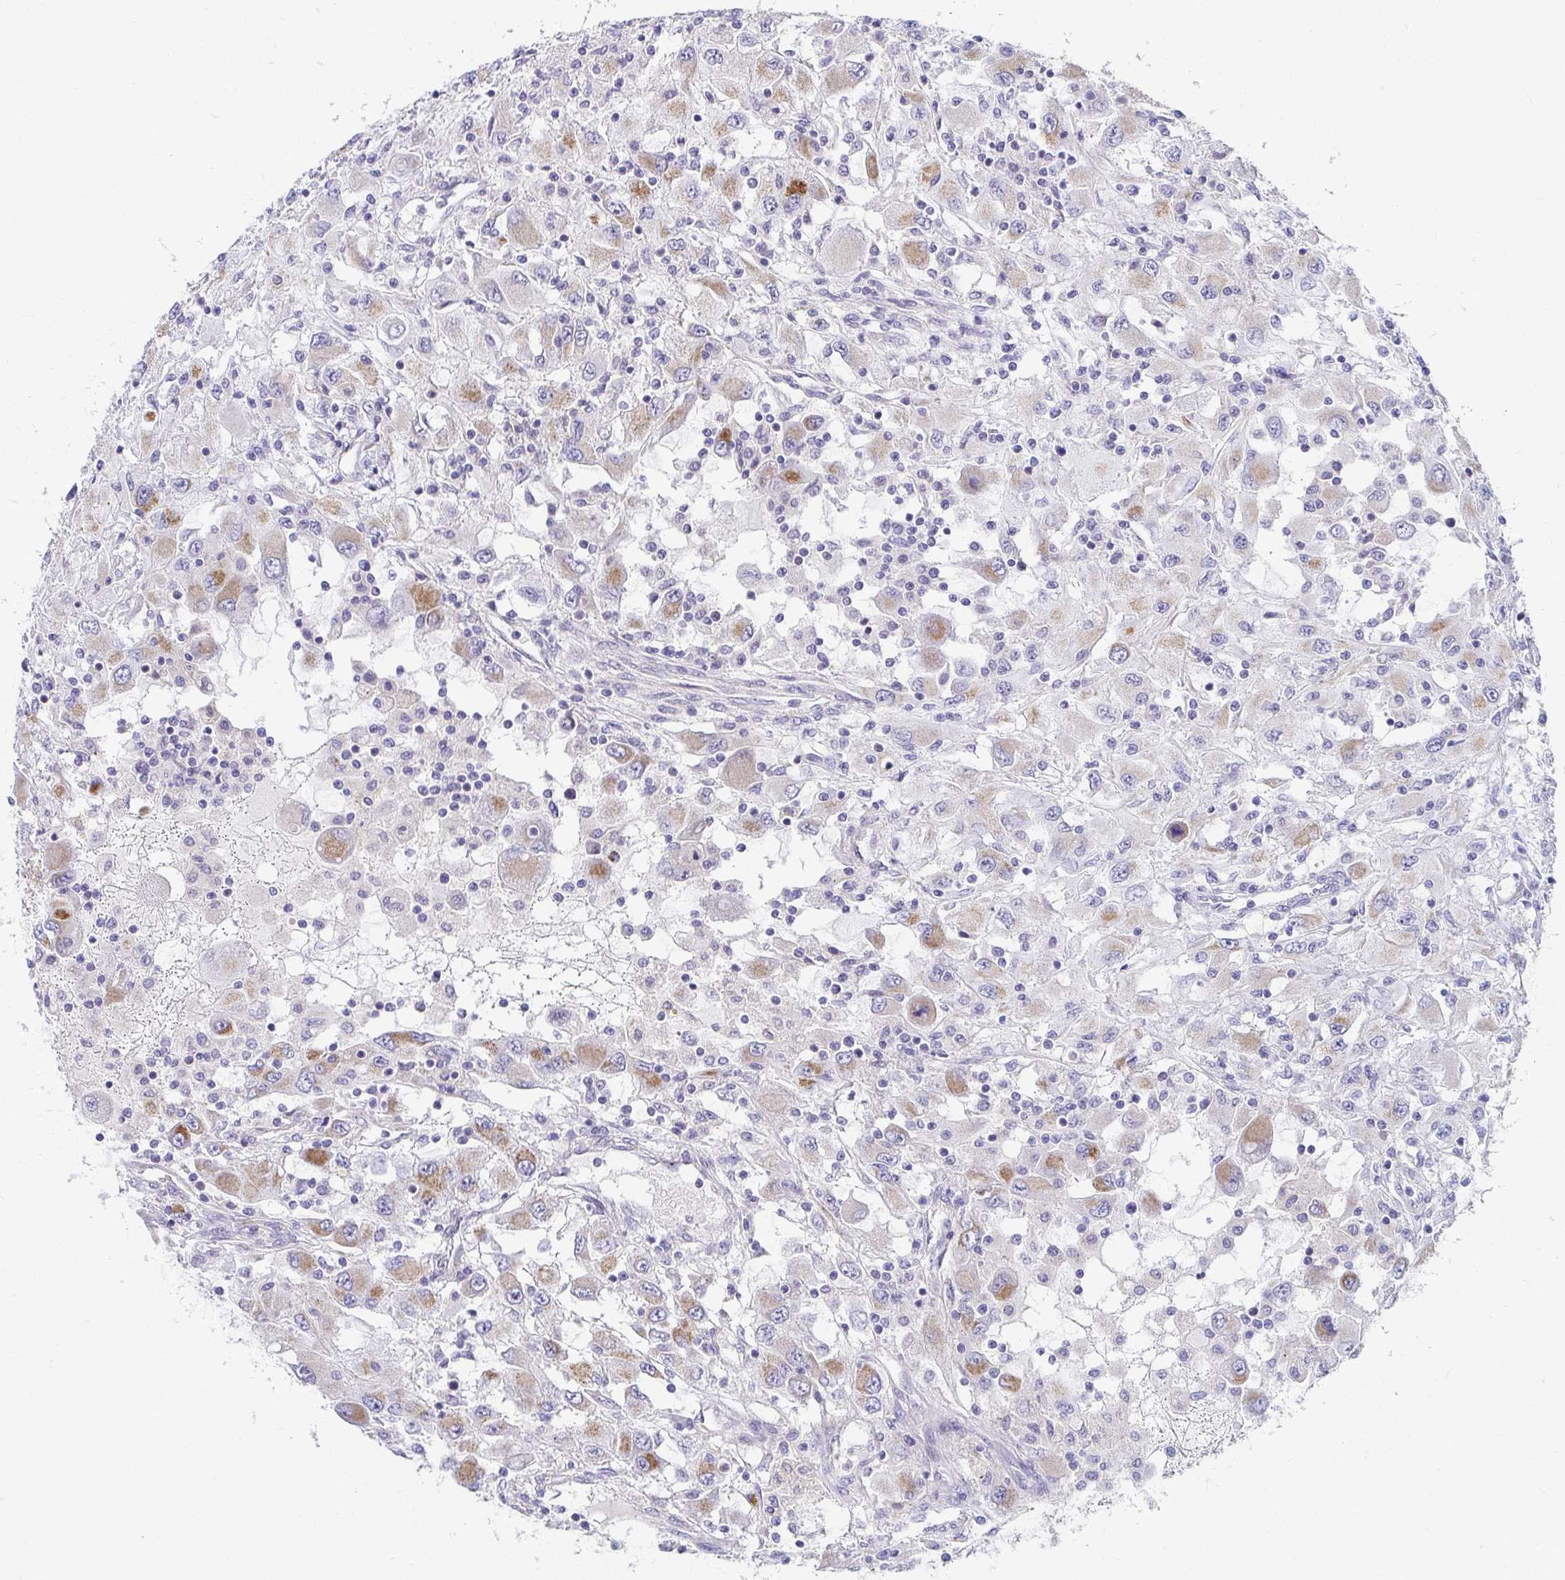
{"staining": {"intensity": "moderate", "quantity": "25%-75%", "location": "cytoplasmic/membranous"}, "tissue": "renal cancer", "cell_type": "Tumor cells", "image_type": "cancer", "snomed": [{"axis": "morphology", "description": "Adenocarcinoma, NOS"}, {"axis": "topography", "description": "Kidney"}], "caption": "Immunohistochemical staining of human renal adenocarcinoma shows medium levels of moderate cytoplasmic/membranous positivity in approximately 25%-75% of tumor cells.", "gene": "EXOC5", "patient": {"sex": "female", "age": 67}}